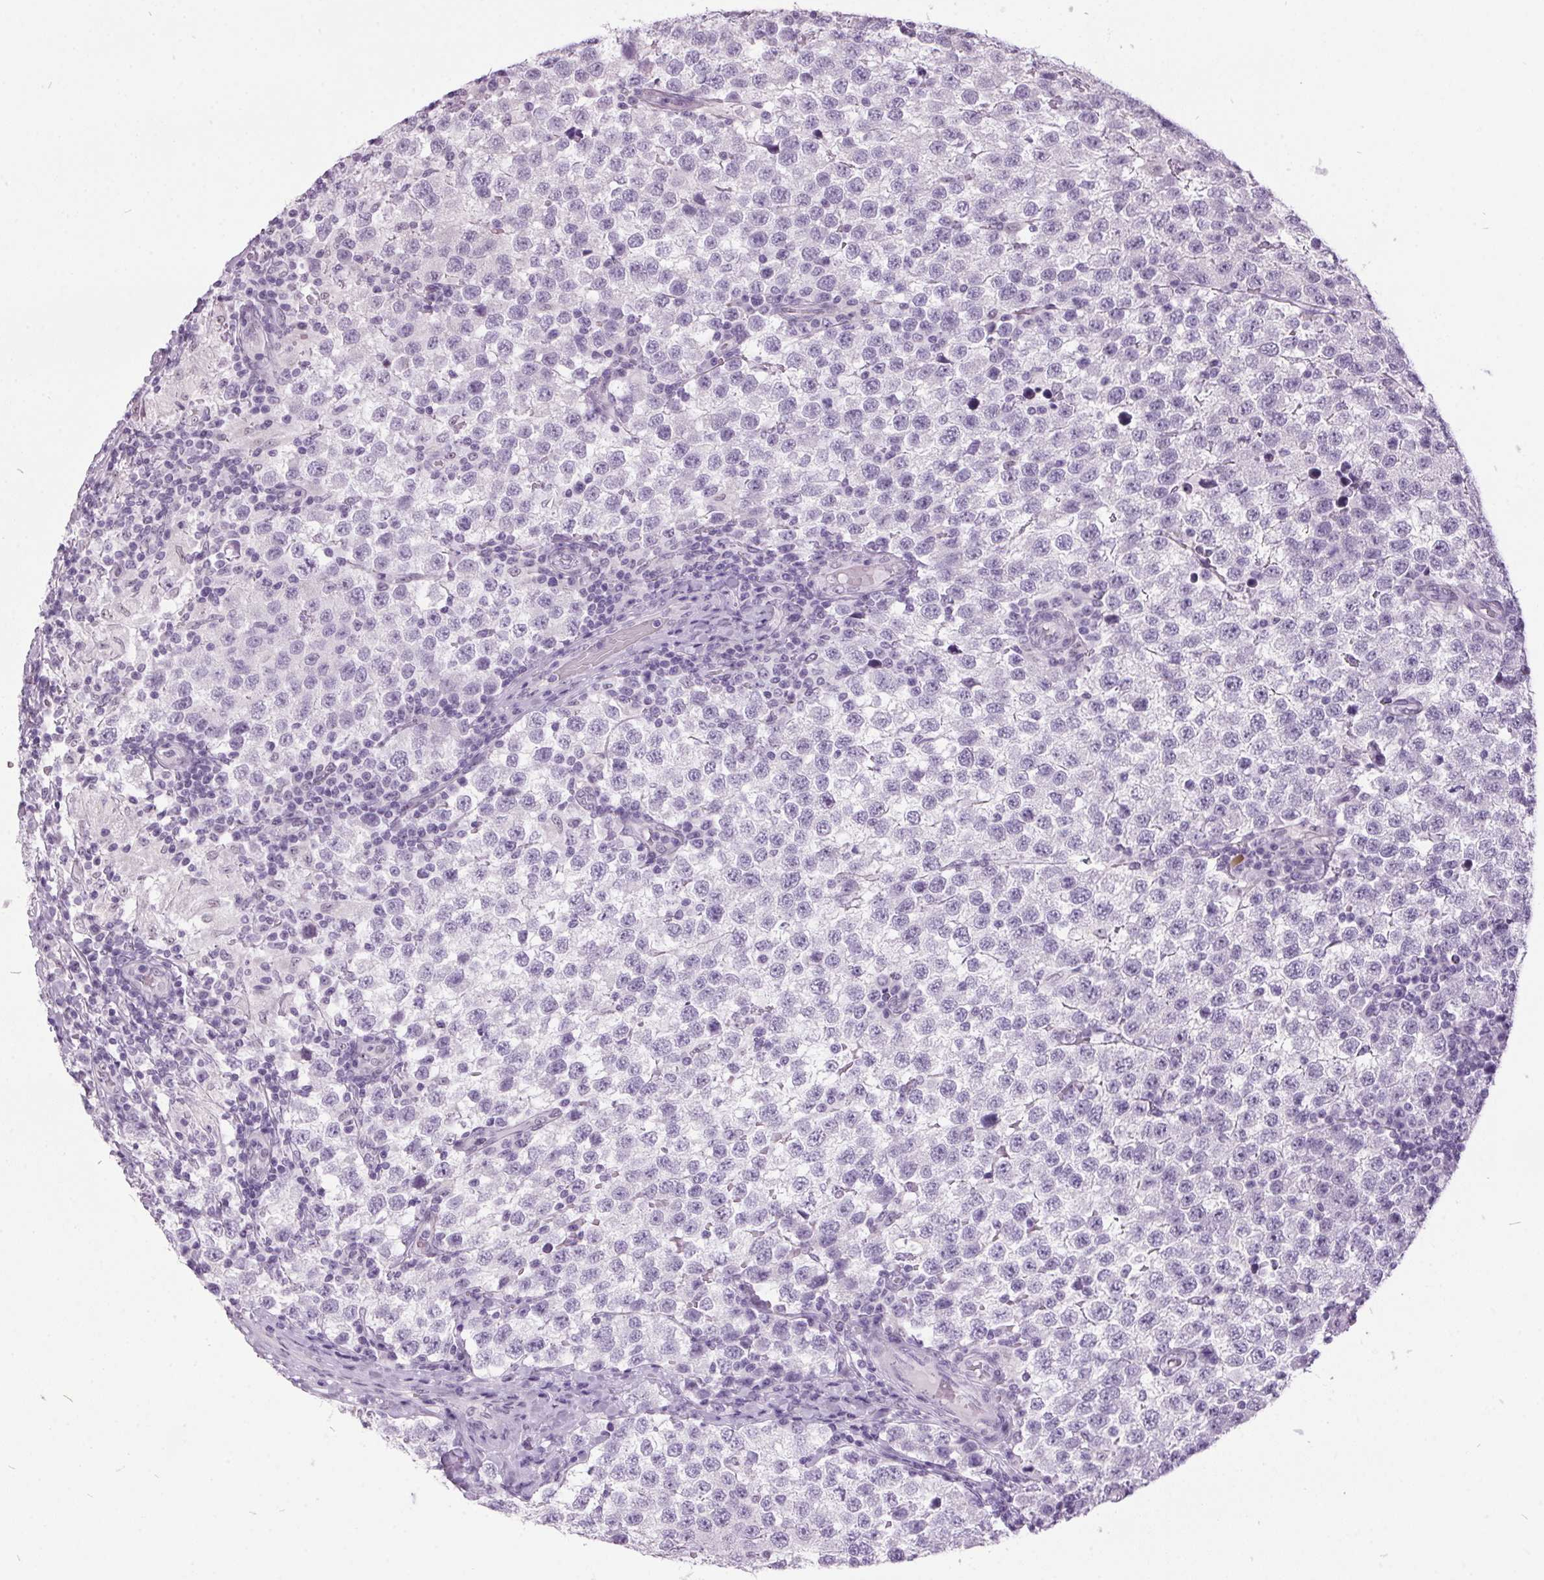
{"staining": {"intensity": "negative", "quantity": "none", "location": "none"}, "tissue": "testis cancer", "cell_type": "Tumor cells", "image_type": "cancer", "snomed": [{"axis": "morphology", "description": "Seminoma, NOS"}, {"axis": "topography", "description": "Testis"}], "caption": "Testis cancer (seminoma) was stained to show a protein in brown. There is no significant expression in tumor cells.", "gene": "ODAD2", "patient": {"sex": "male", "age": 34}}